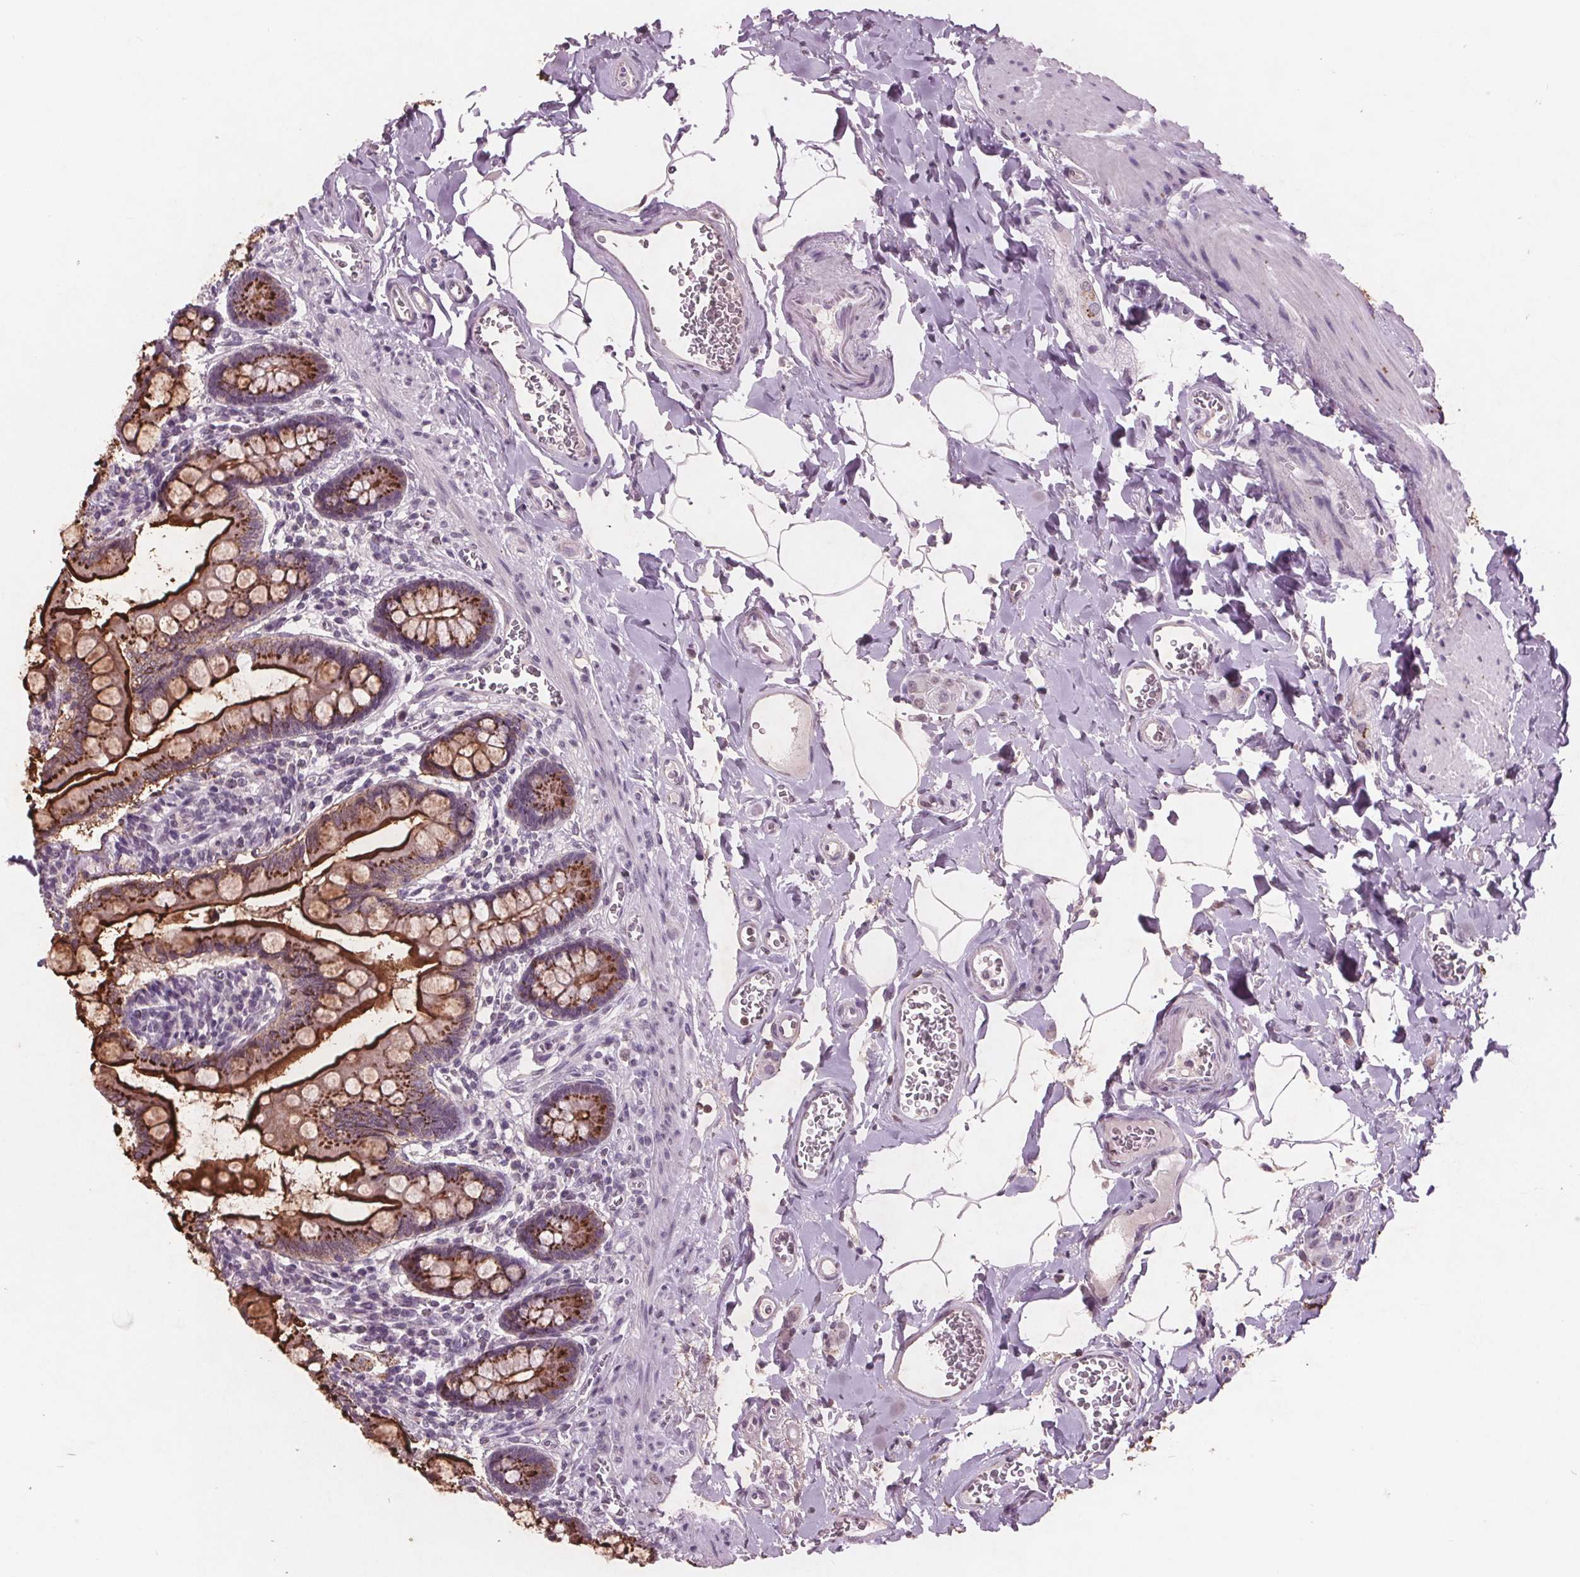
{"staining": {"intensity": "strong", "quantity": "25%-75%", "location": "cytoplasmic/membranous"}, "tissue": "small intestine", "cell_type": "Glandular cells", "image_type": "normal", "snomed": [{"axis": "morphology", "description": "Normal tissue, NOS"}, {"axis": "topography", "description": "Small intestine"}], "caption": "Approximately 25%-75% of glandular cells in benign small intestine reveal strong cytoplasmic/membranous protein expression as visualized by brown immunohistochemical staining.", "gene": "PTPN14", "patient": {"sex": "female", "age": 56}}